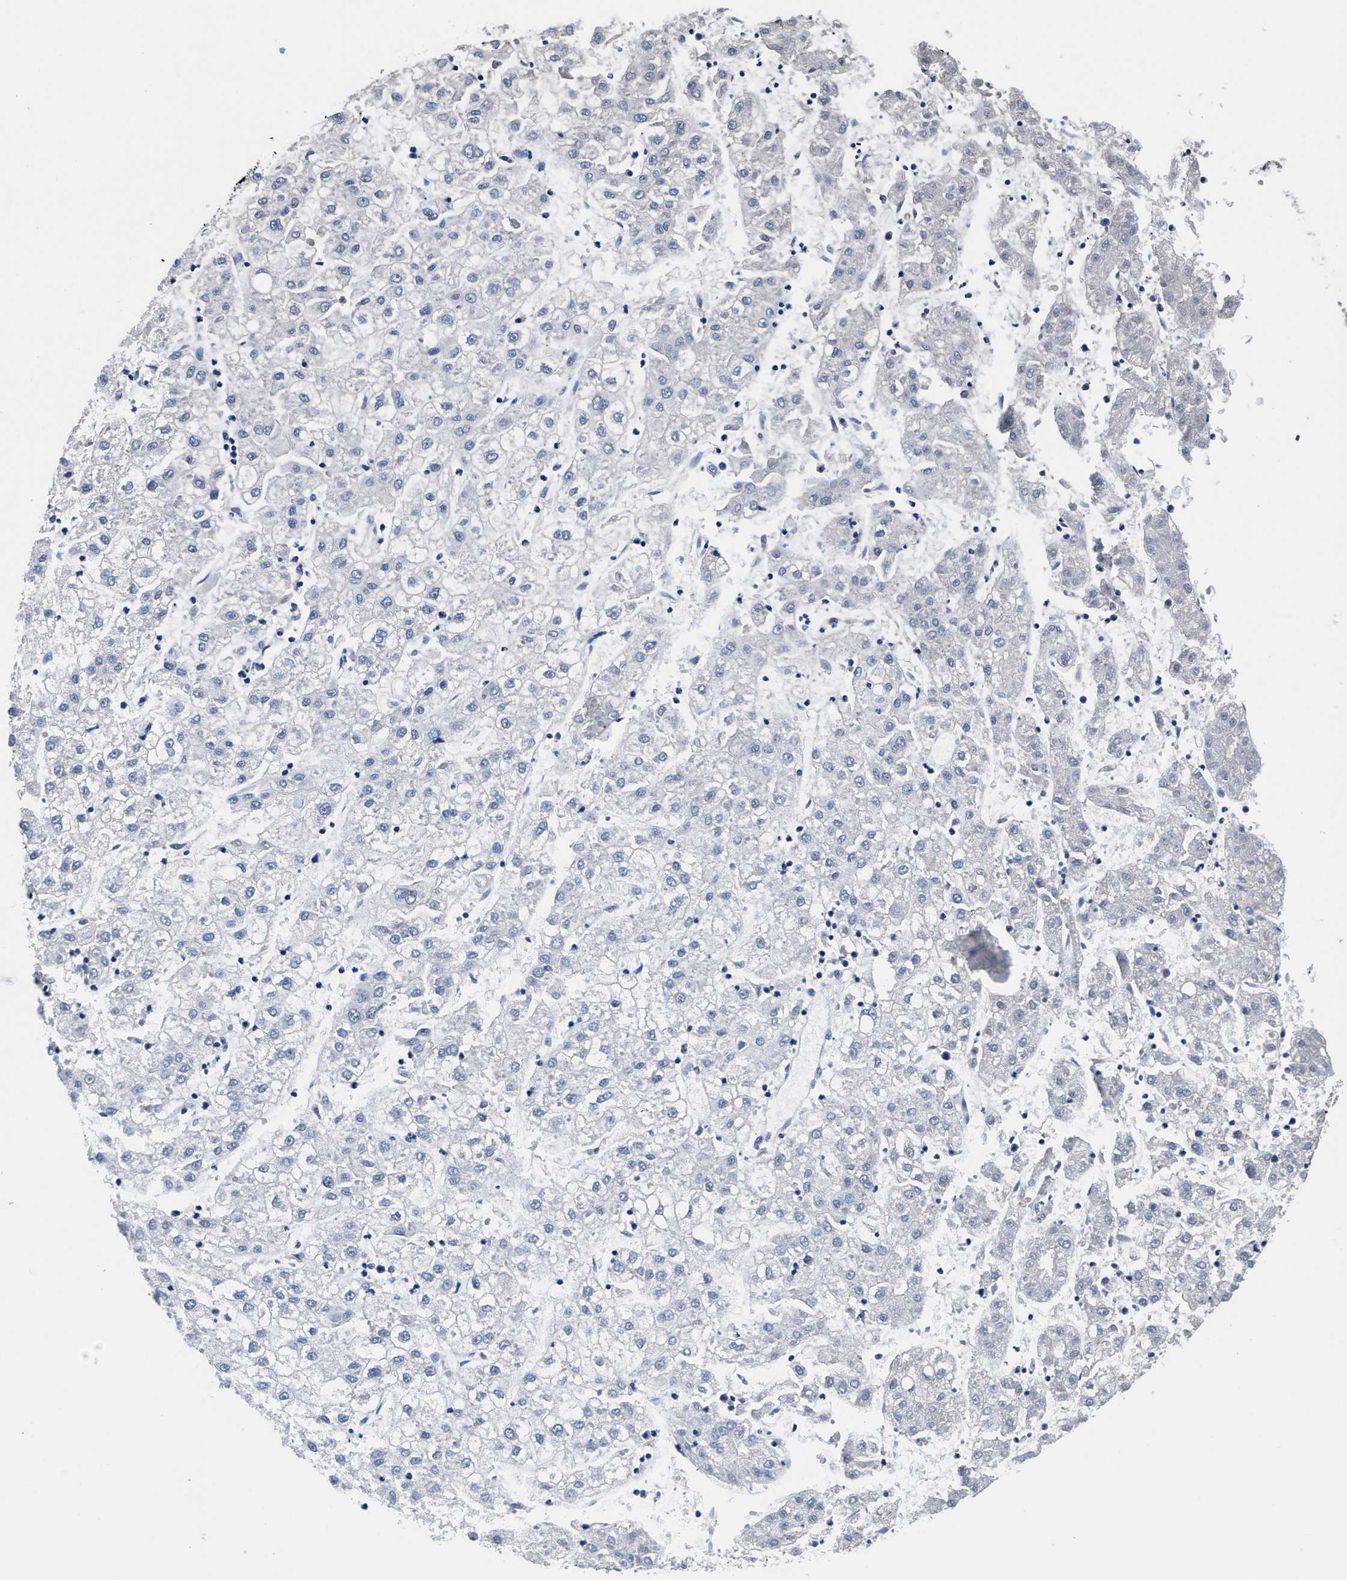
{"staining": {"intensity": "negative", "quantity": "none", "location": "none"}, "tissue": "liver cancer", "cell_type": "Tumor cells", "image_type": "cancer", "snomed": [{"axis": "morphology", "description": "Carcinoma, Hepatocellular, NOS"}, {"axis": "topography", "description": "Liver"}], "caption": "Immunohistochemistry micrograph of human liver cancer stained for a protein (brown), which displays no expression in tumor cells.", "gene": "TRAF6", "patient": {"sex": "male", "age": 72}}